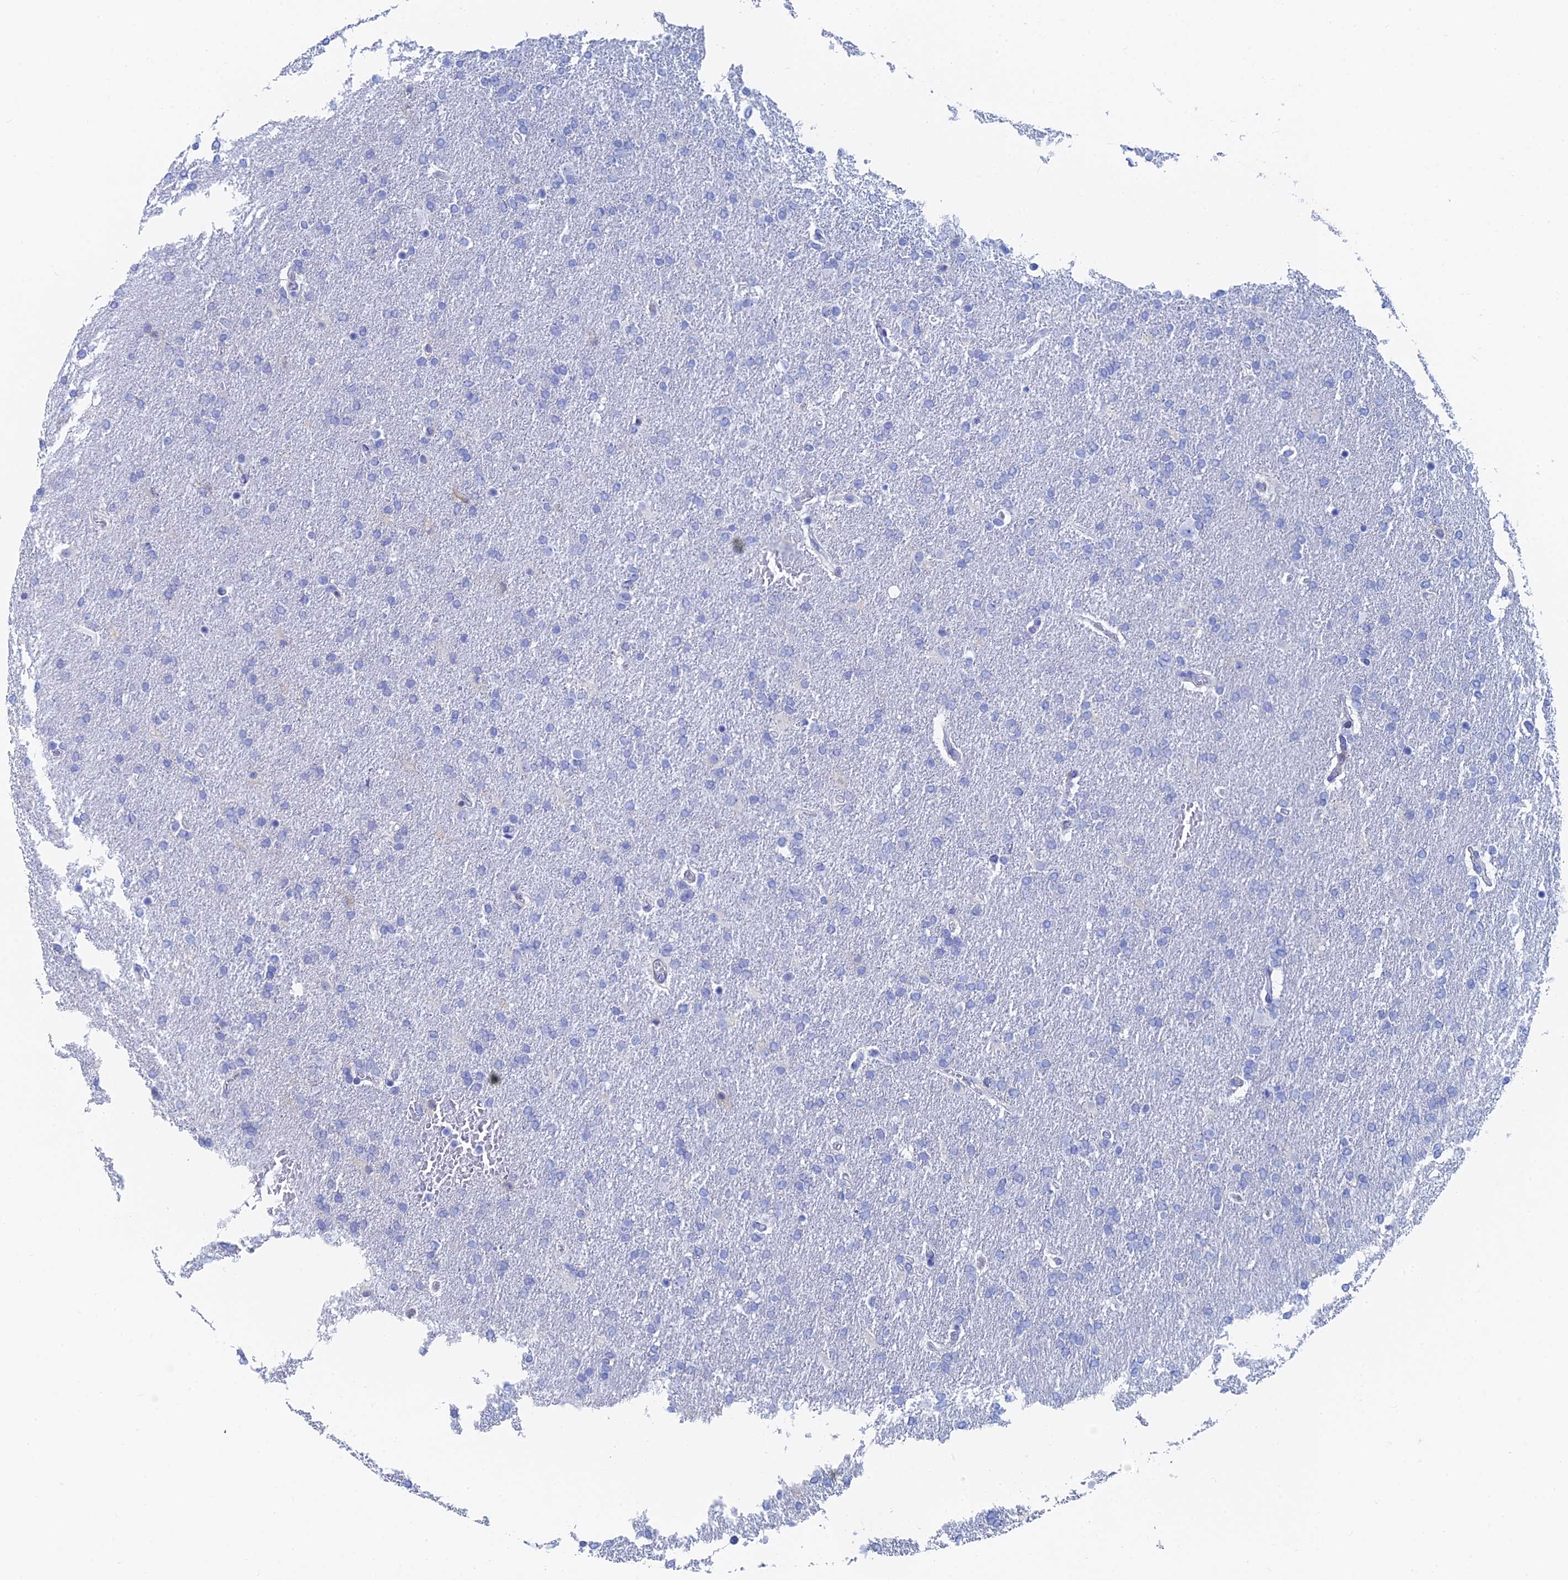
{"staining": {"intensity": "negative", "quantity": "none", "location": "none"}, "tissue": "glioma", "cell_type": "Tumor cells", "image_type": "cancer", "snomed": [{"axis": "morphology", "description": "Glioma, malignant, High grade"}, {"axis": "topography", "description": "Brain"}], "caption": "This is an immunohistochemistry histopathology image of human high-grade glioma (malignant). There is no staining in tumor cells.", "gene": "KCNK18", "patient": {"sex": "male", "age": 72}}